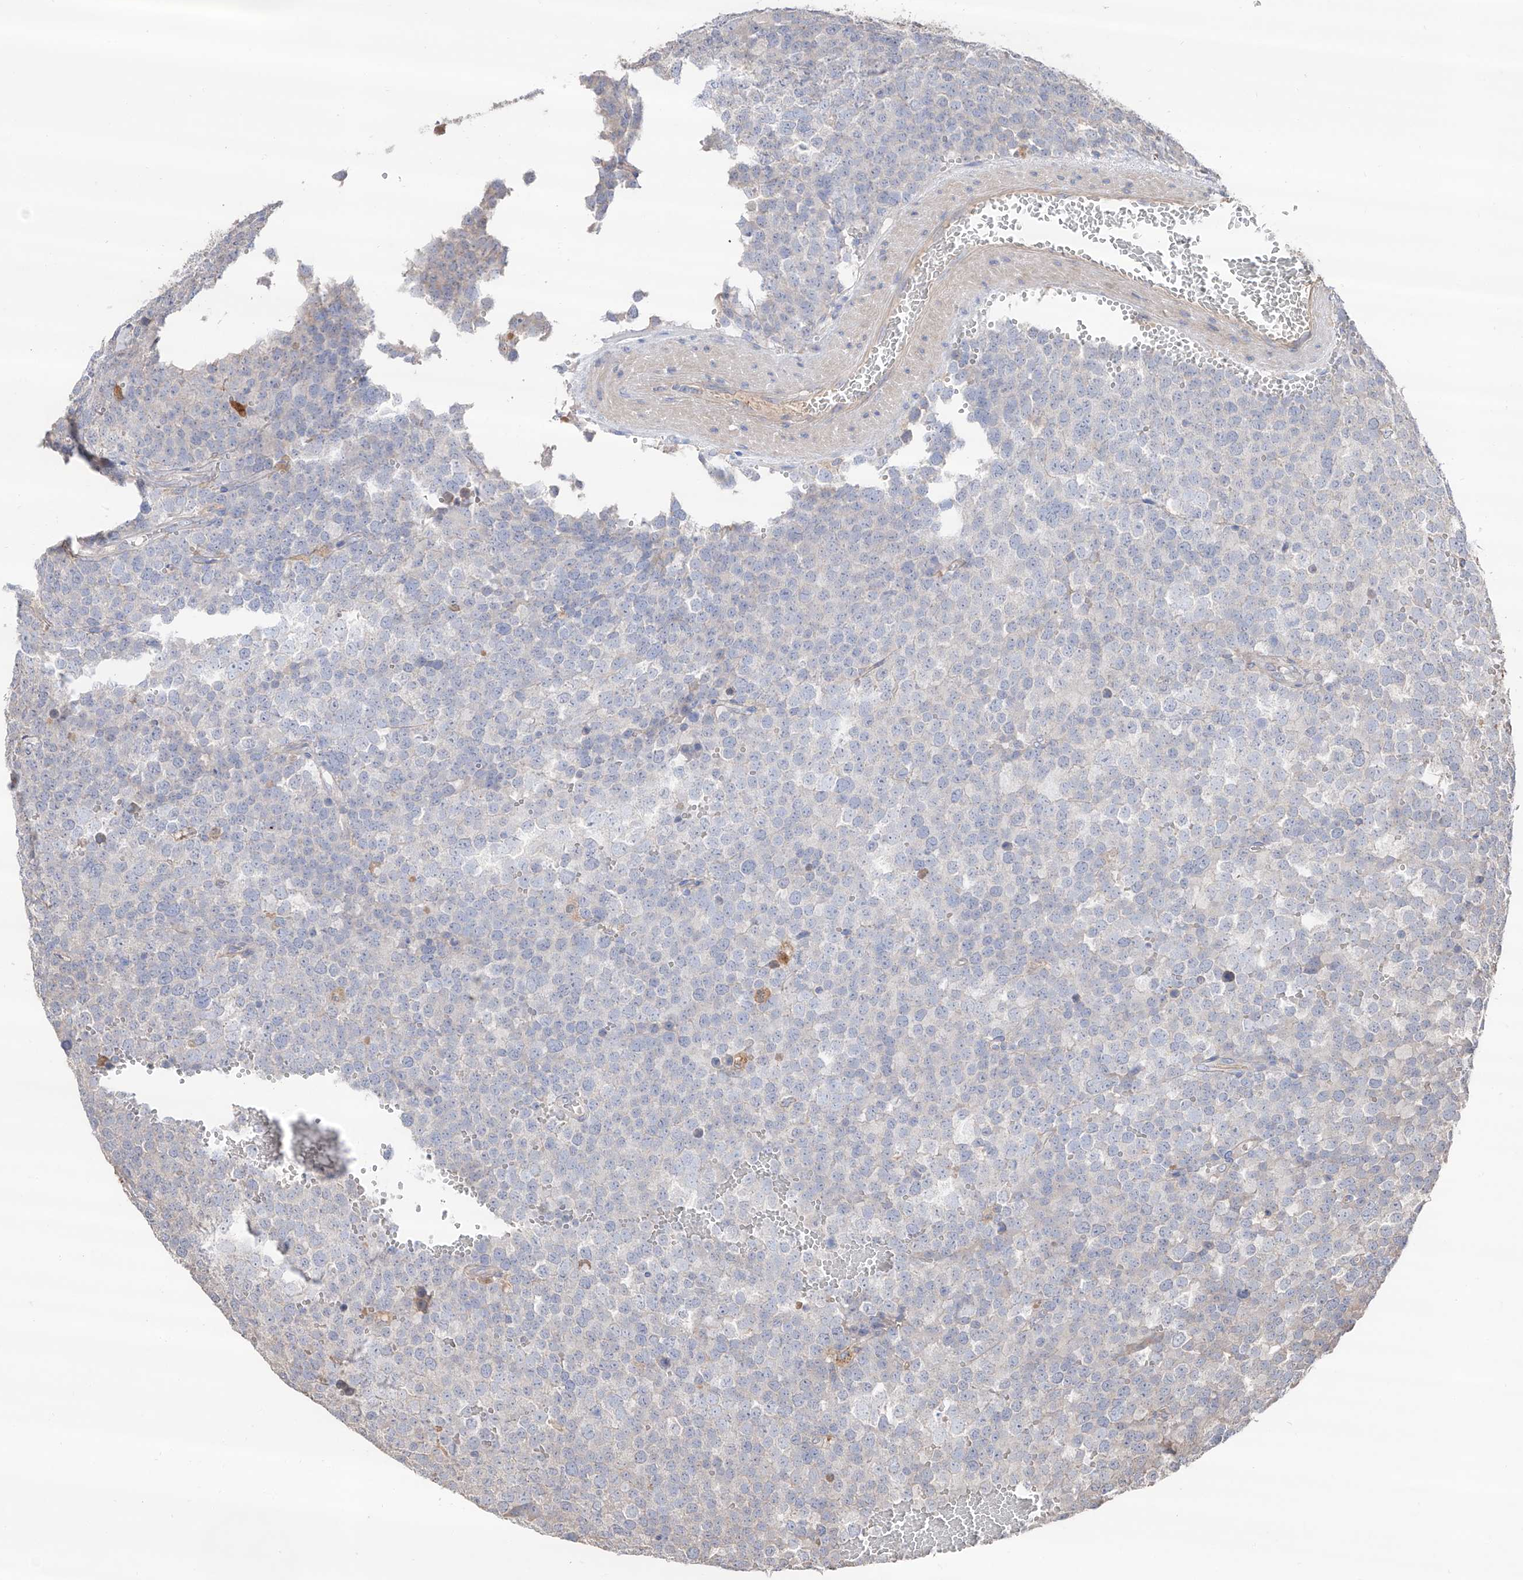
{"staining": {"intensity": "negative", "quantity": "none", "location": "none"}, "tissue": "testis cancer", "cell_type": "Tumor cells", "image_type": "cancer", "snomed": [{"axis": "morphology", "description": "Seminoma, NOS"}, {"axis": "topography", "description": "Testis"}], "caption": "An immunohistochemistry (IHC) image of testis seminoma is shown. There is no staining in tumor cells of testis seminoma.", "gene": "EDN1", "patient": {"sex": "male", "age": 71}}